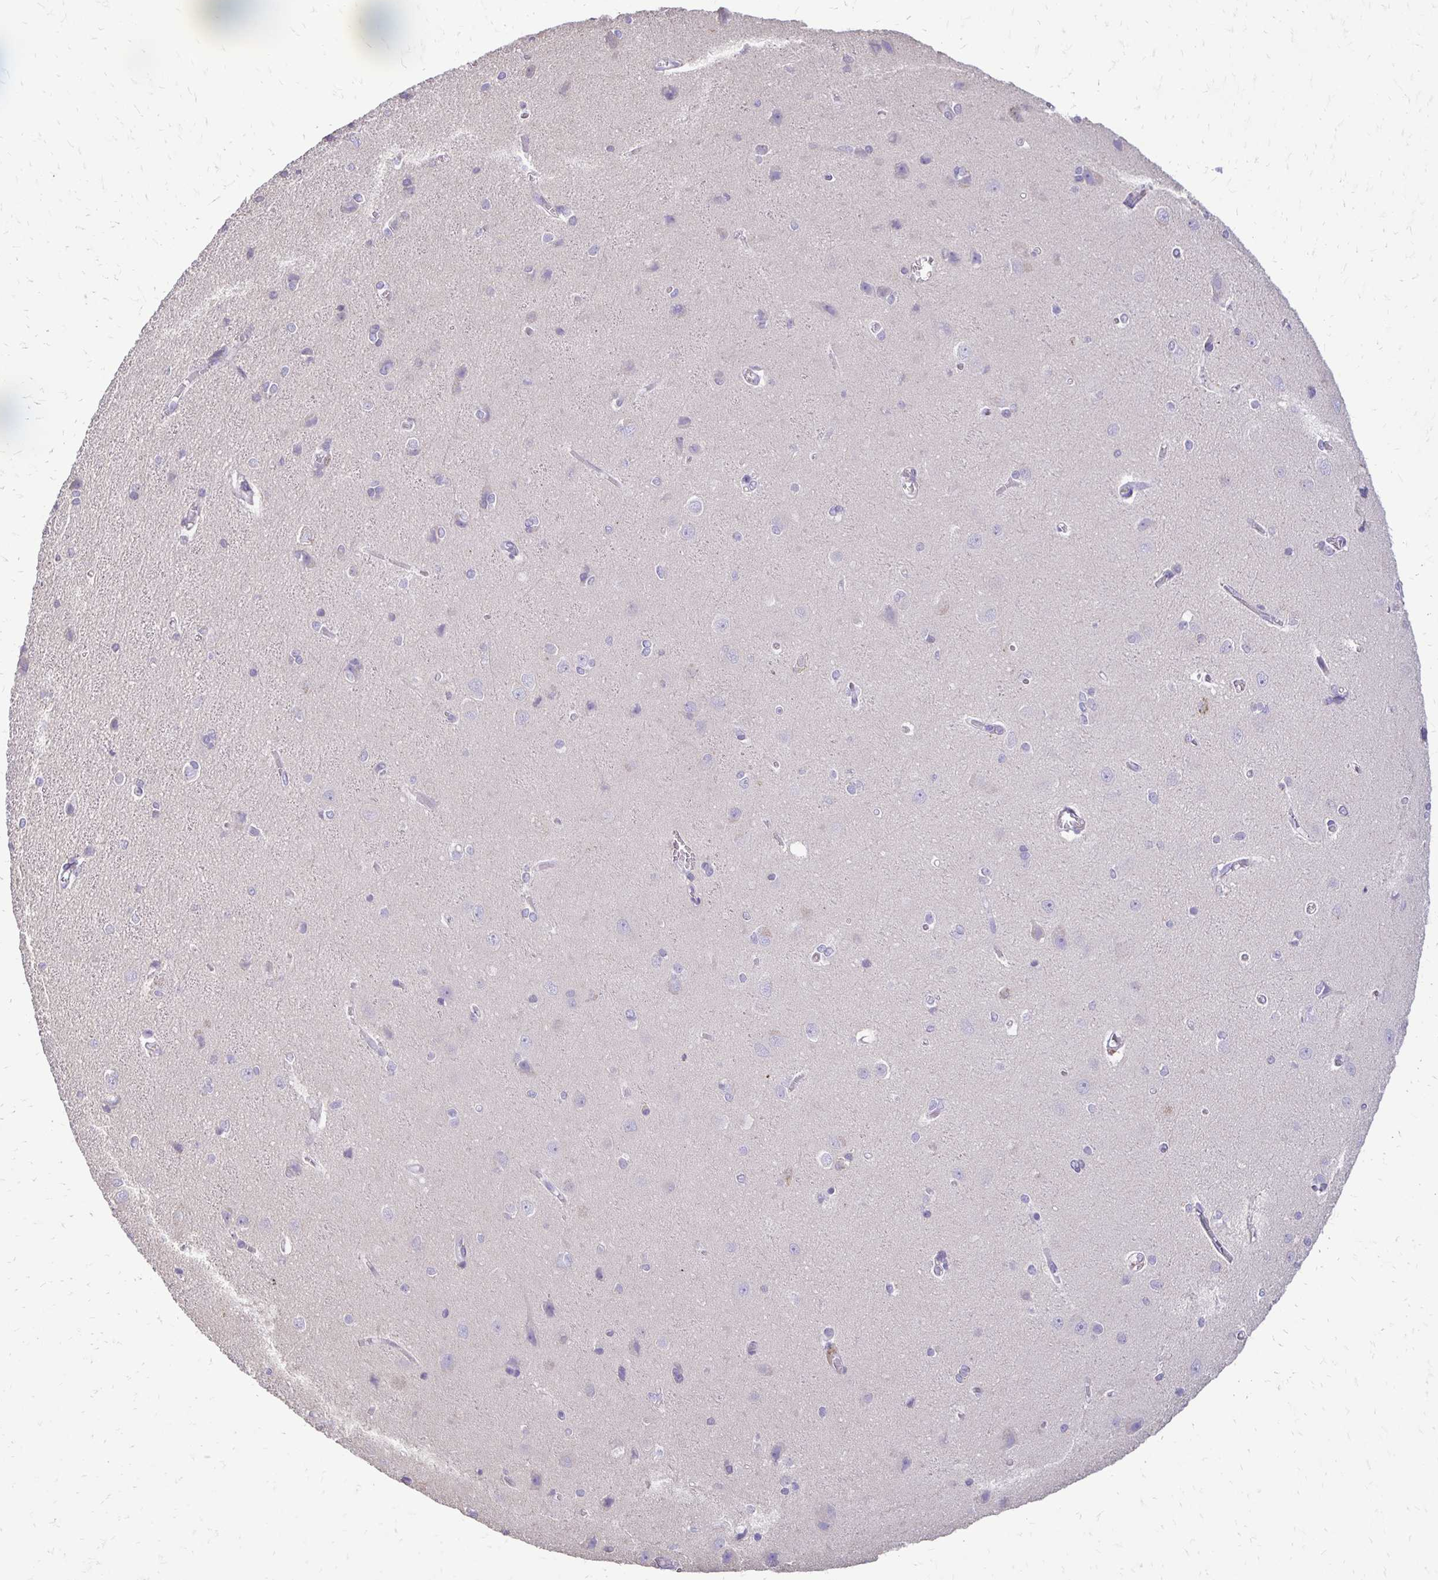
{"staining": {"intensity": "negative", "quantity": "none", "location": "none"}, "tissue": "cerebral cortex", "cell_type": "Endothelial cells", "image_type": "normal", "snomed": [{"axis": "morphology", "description": "Normal tissue, NOS"}, {"axis": "topography", "description": "Cerebral cortex"}], "caption": "High magnification brightfield microscopy of normal cerebral cortex stained with DAB (3,3'-diaminobenzidine) (brown) and counterstained with hematoxylin (blue): endothelial cells show no significant expression. Nuclei are stained in blue.", "gene": "ALPG", "patient": {"sex": "male", "age": 37}}